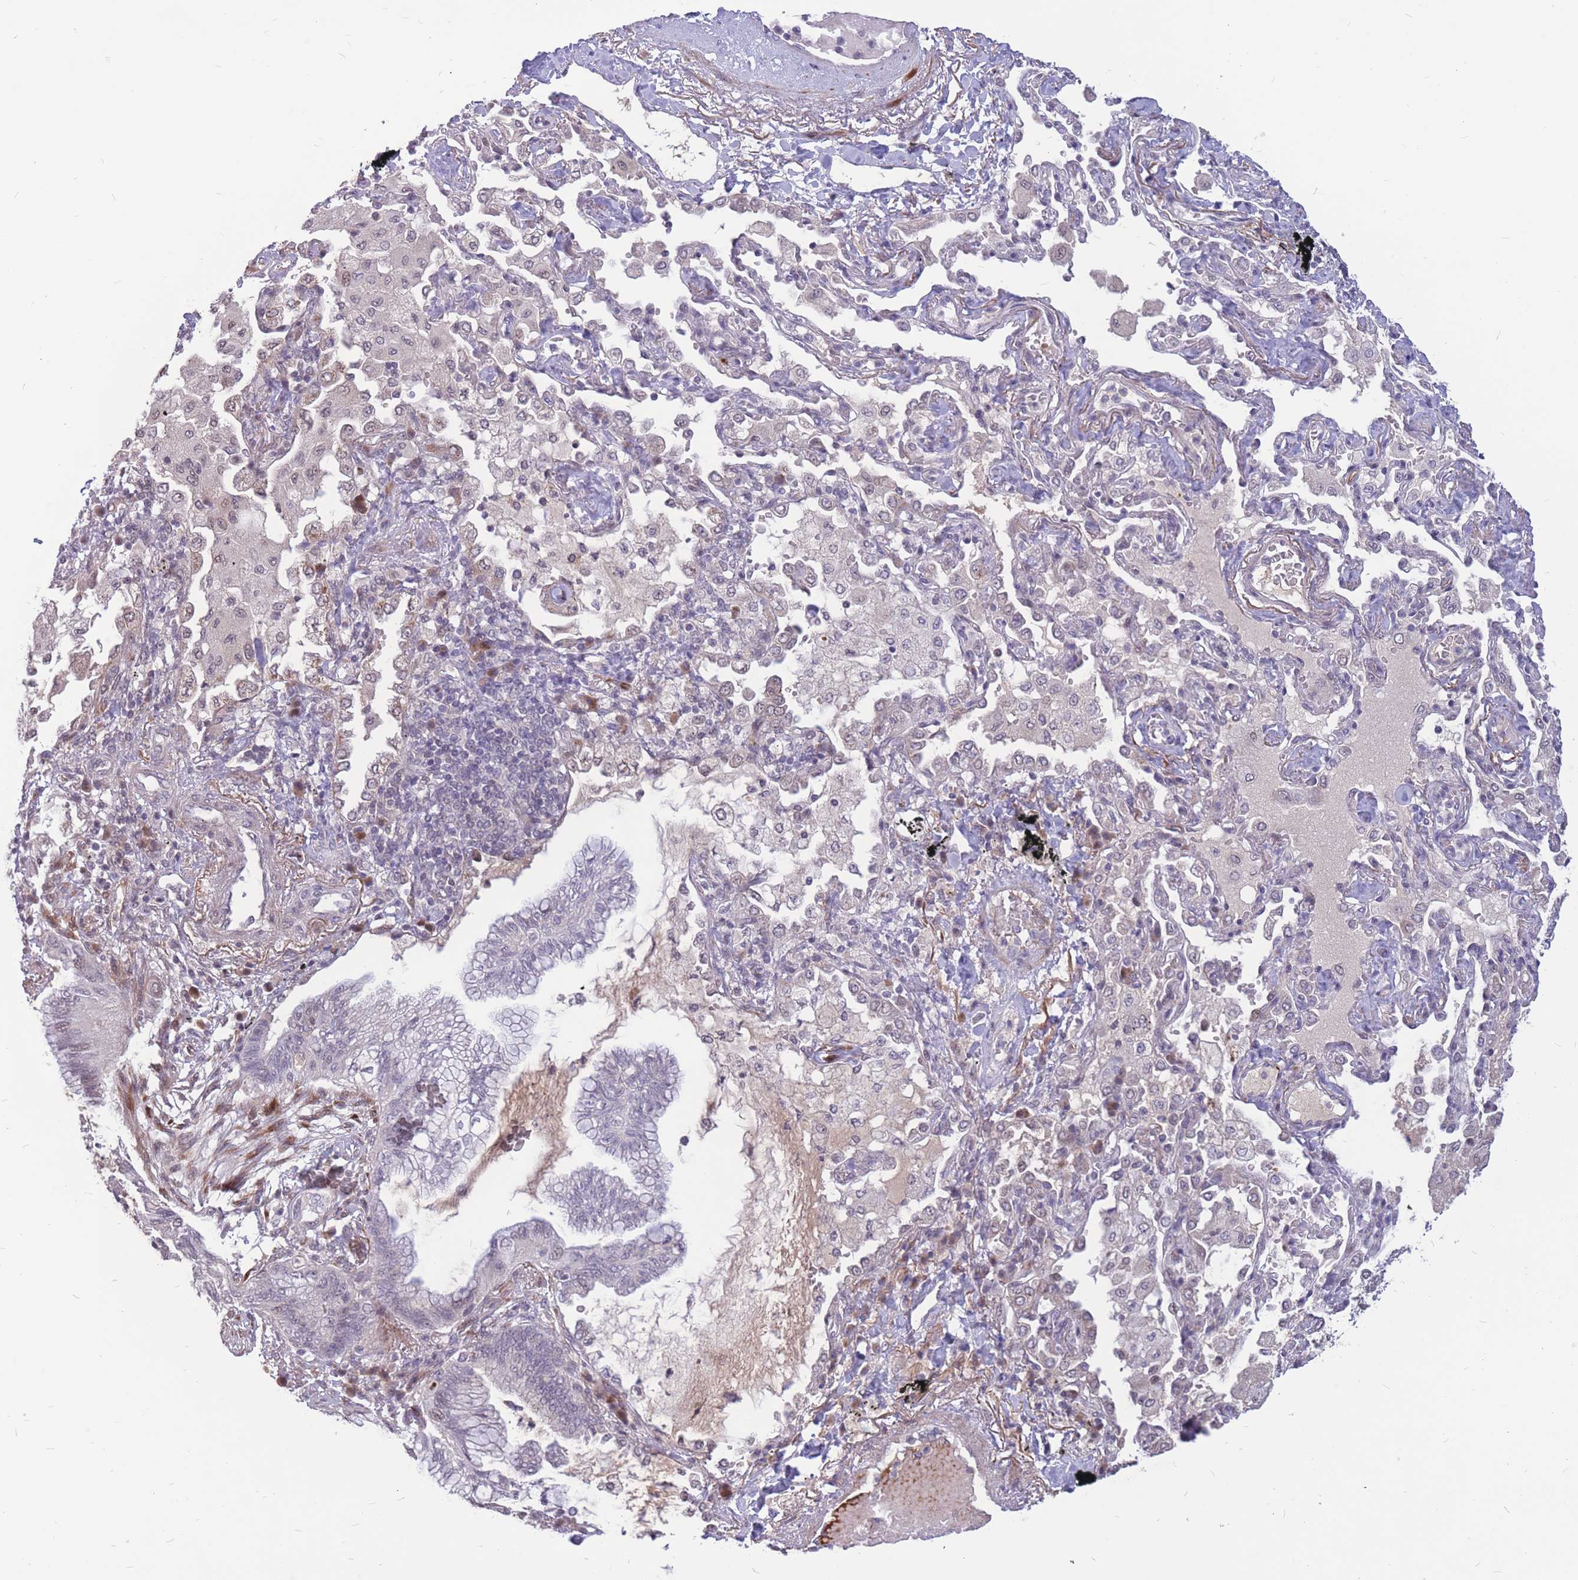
{"staining": {"intensity": "weak", "quantity": "<25%", "location": "cytoplasmic/membranous,nuclear"}, "tissue": "bronchus", "cell_type": "Respiratory epithelial cells", "image_type": "normal", "snomed": [{"axis": "morphology", "description": "Normal tissue, NOS"}, {"axis": "morphology", "description": "Adenocarcinoma, NOS"}, {"axis": "topography", "description": "Bronchus"}, {"axis": "topography", "description": "Lung"}], "caption": "Immunohistochemical staining of benign human bronchus displays no significant positivity in respiratory epithelial cells.", "gene": "ADD2", "patient": {"sex": "female", "age": 70}}